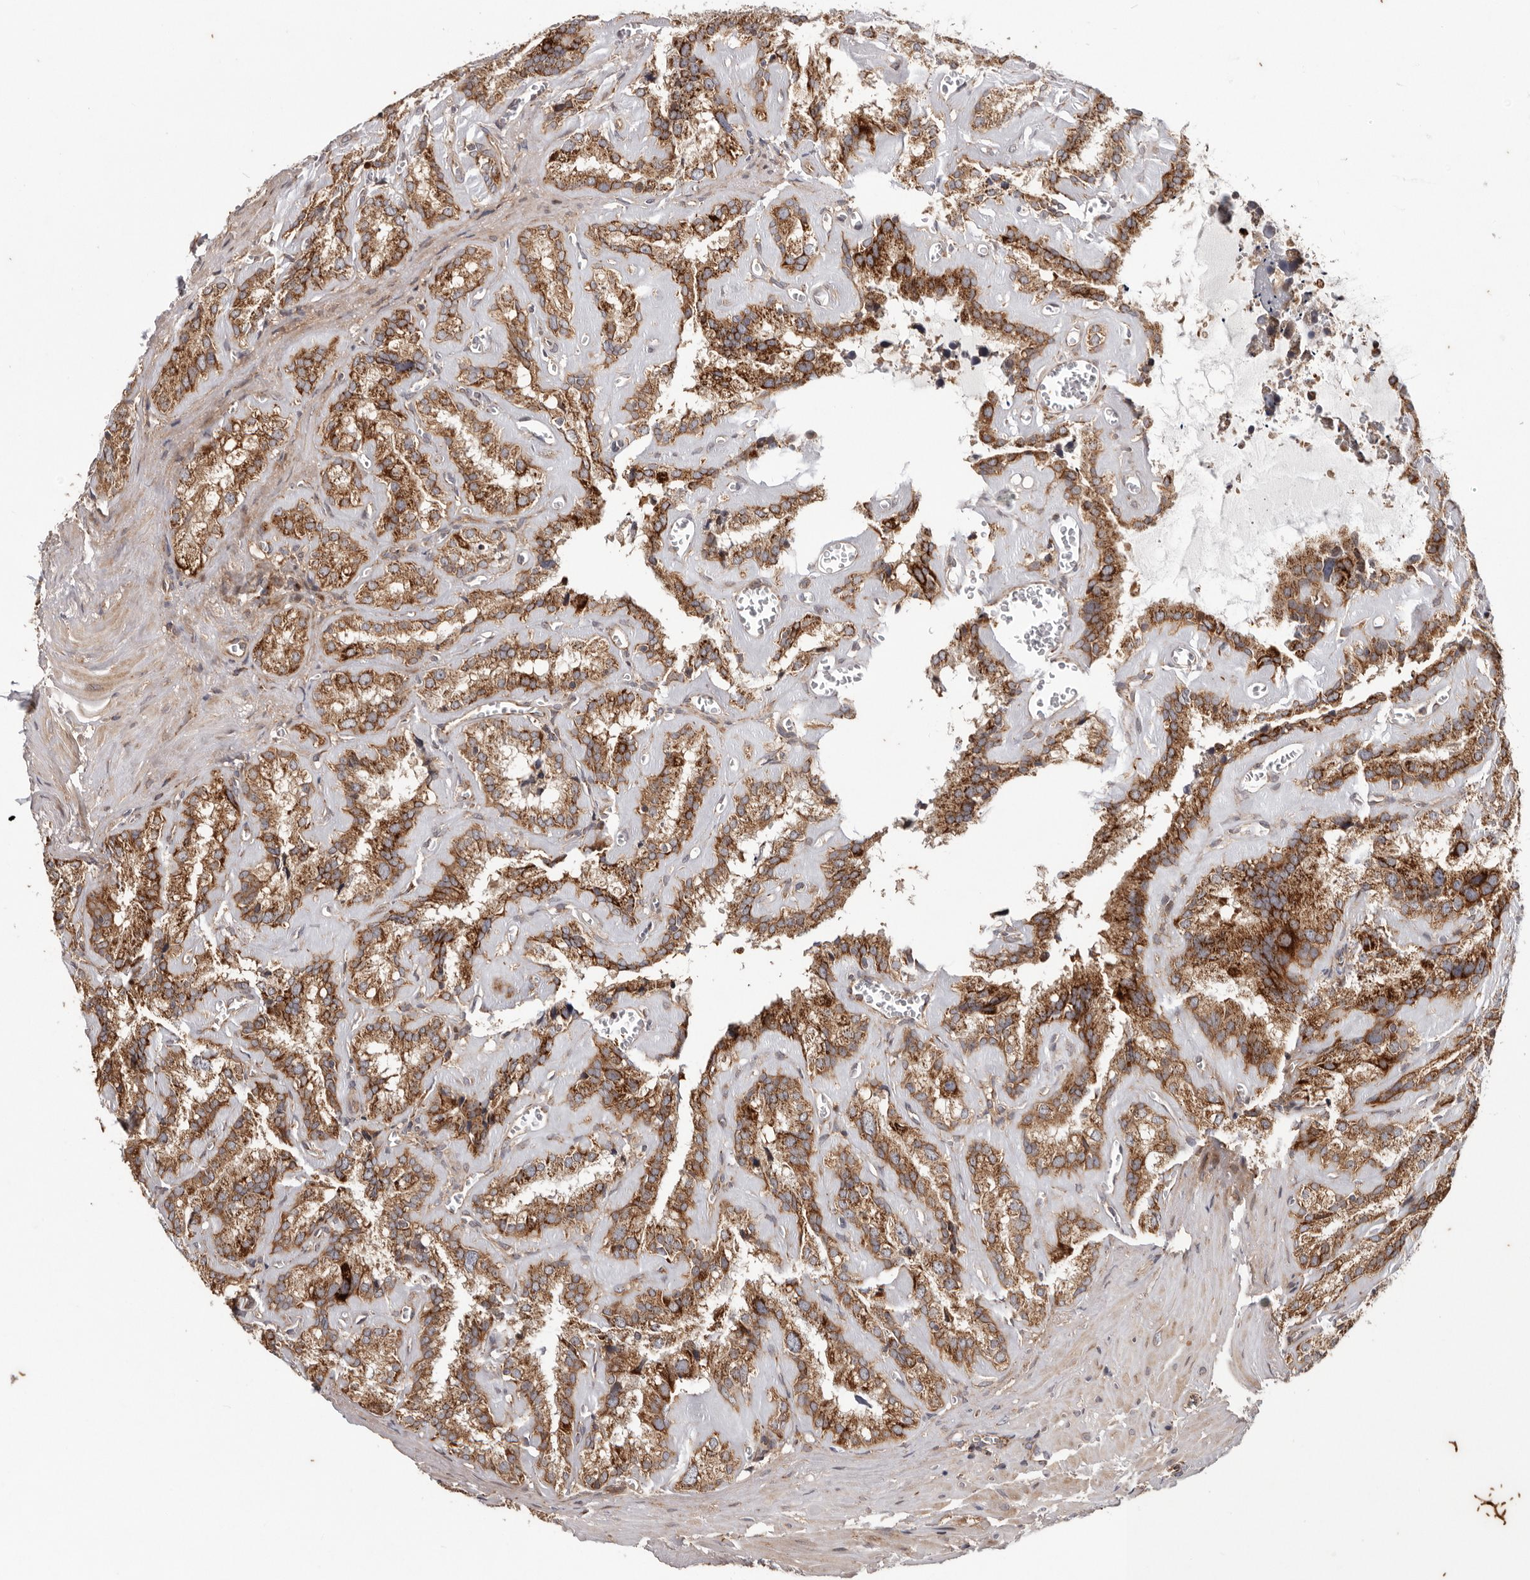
{"staining": {"intensity": "strong", "quantity": ">75%", "location": "cytoplasmic/membranous"}, "tissue": "seminal vesicle", "cell_type": "Glandular cells", "image_type": "normal", "snomed": [{"axis": "morphology", "description": "Normal tissue, NOS"}, {"axis": "topography", "description": "Prostate"}, {"axis": "topography", "description": "Seminal veicle"}], "caption": "Immunohistochemical staining of normal seminal vesicle demonstrates high levels of strong cytoplasmic/membranous positivity in about >75% of glandular cells. (Stains: DAB in brown, nuclei in blue, Microscopy: brightfield microscopy at high magnification).", "gene": "MRPS10", "patient": {"sex": "male", "age": 59}}